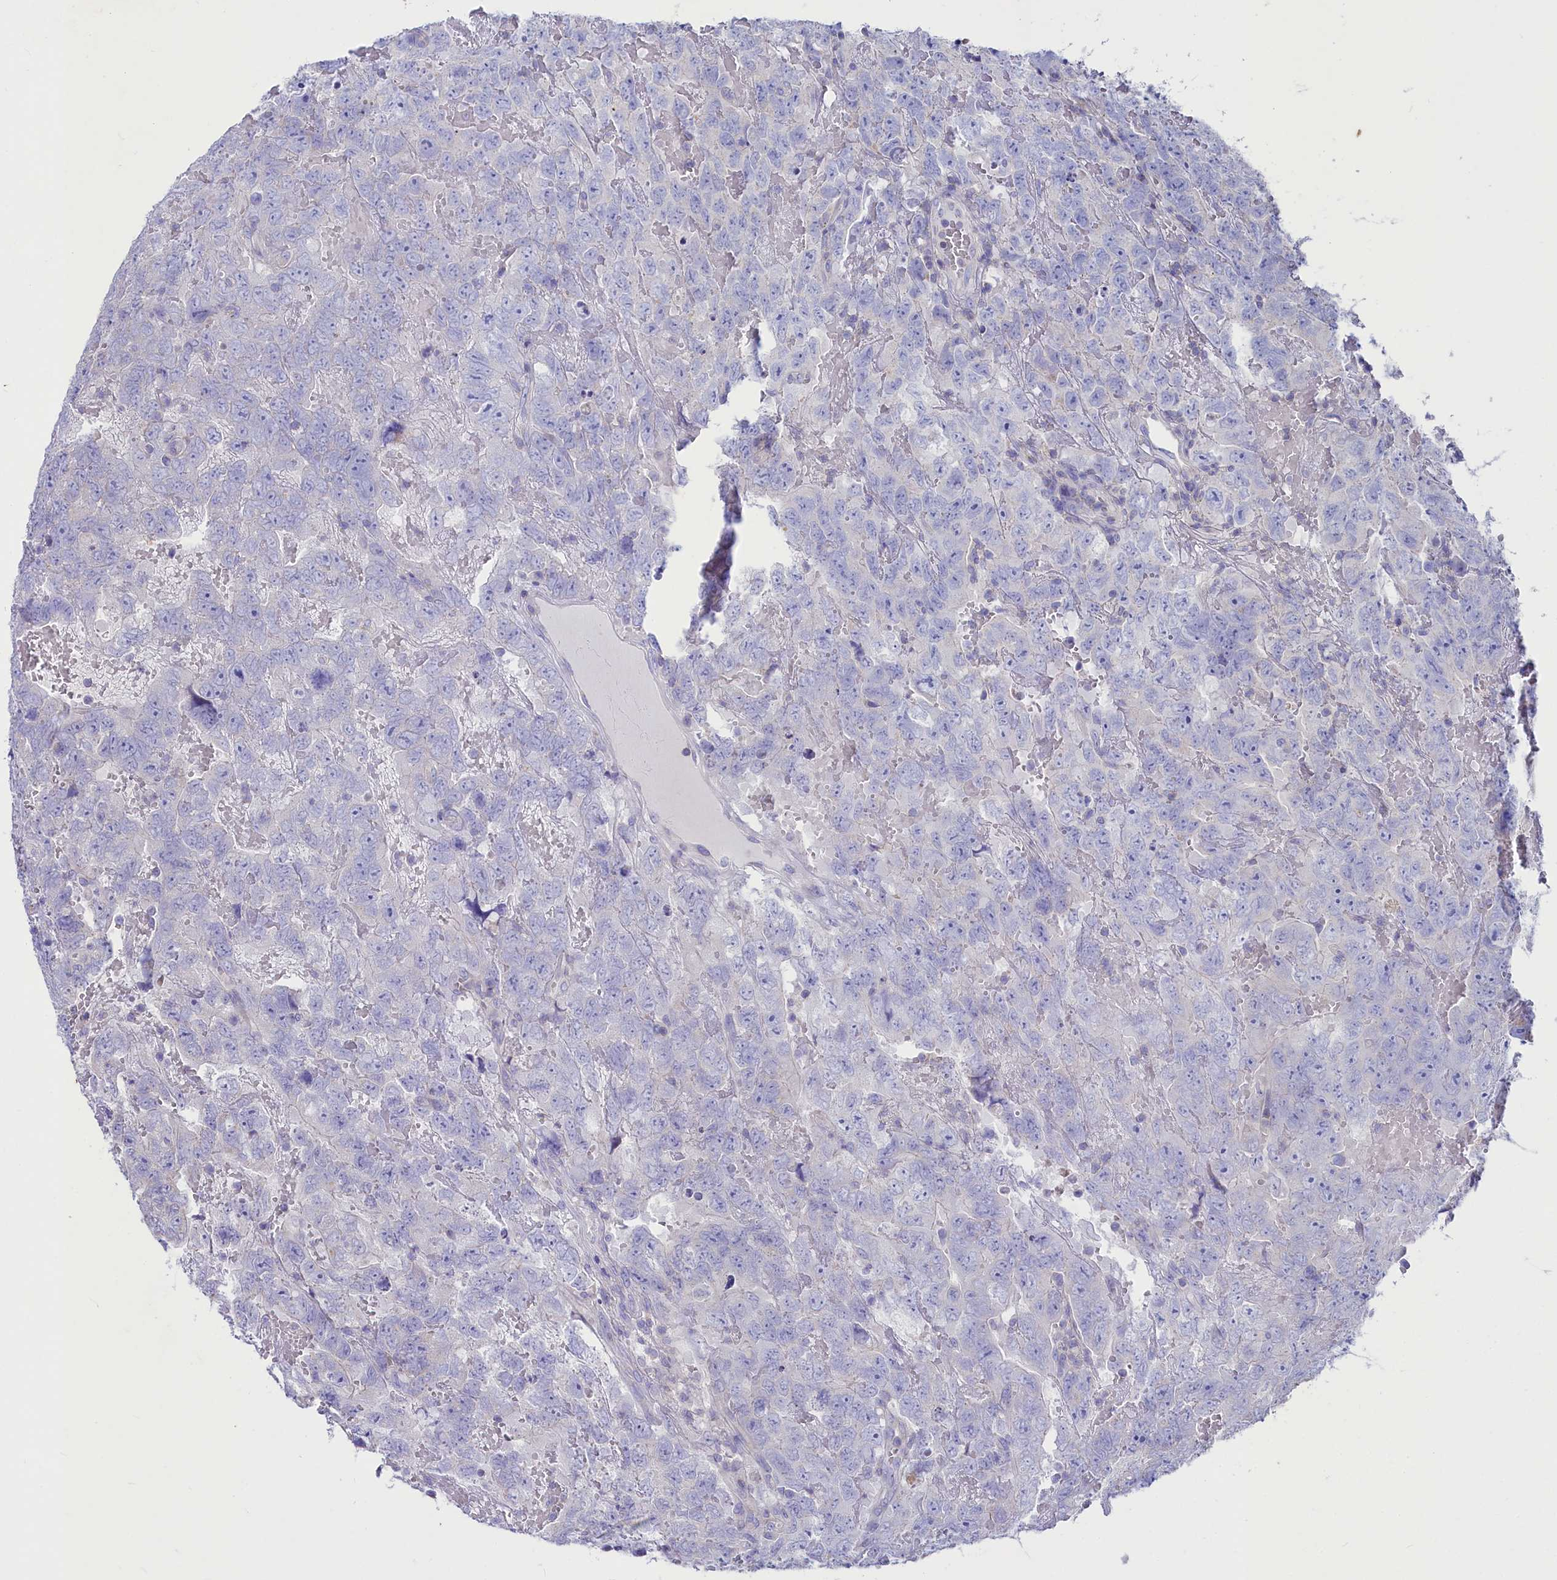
{"staining": {"intensity": "negative", "quantity": "none", "location": "none"}, "tissue": "testis cancer", "cell_type": "Tumor cells", "image_type": "cancer", "snomed": [{"axis": "morphology", "description": "Carcinoma, Embryonal, NOS"}, {"axis": "topography", "description": "Testis"}], "caption": "Immunohistochemistry micrograph of testis embryonal carcinoma stained for a protein (brown), which shows no staining in tumor cells.", "gene": "VPS26B", "patient": {"sex": "male", "age": 45}}